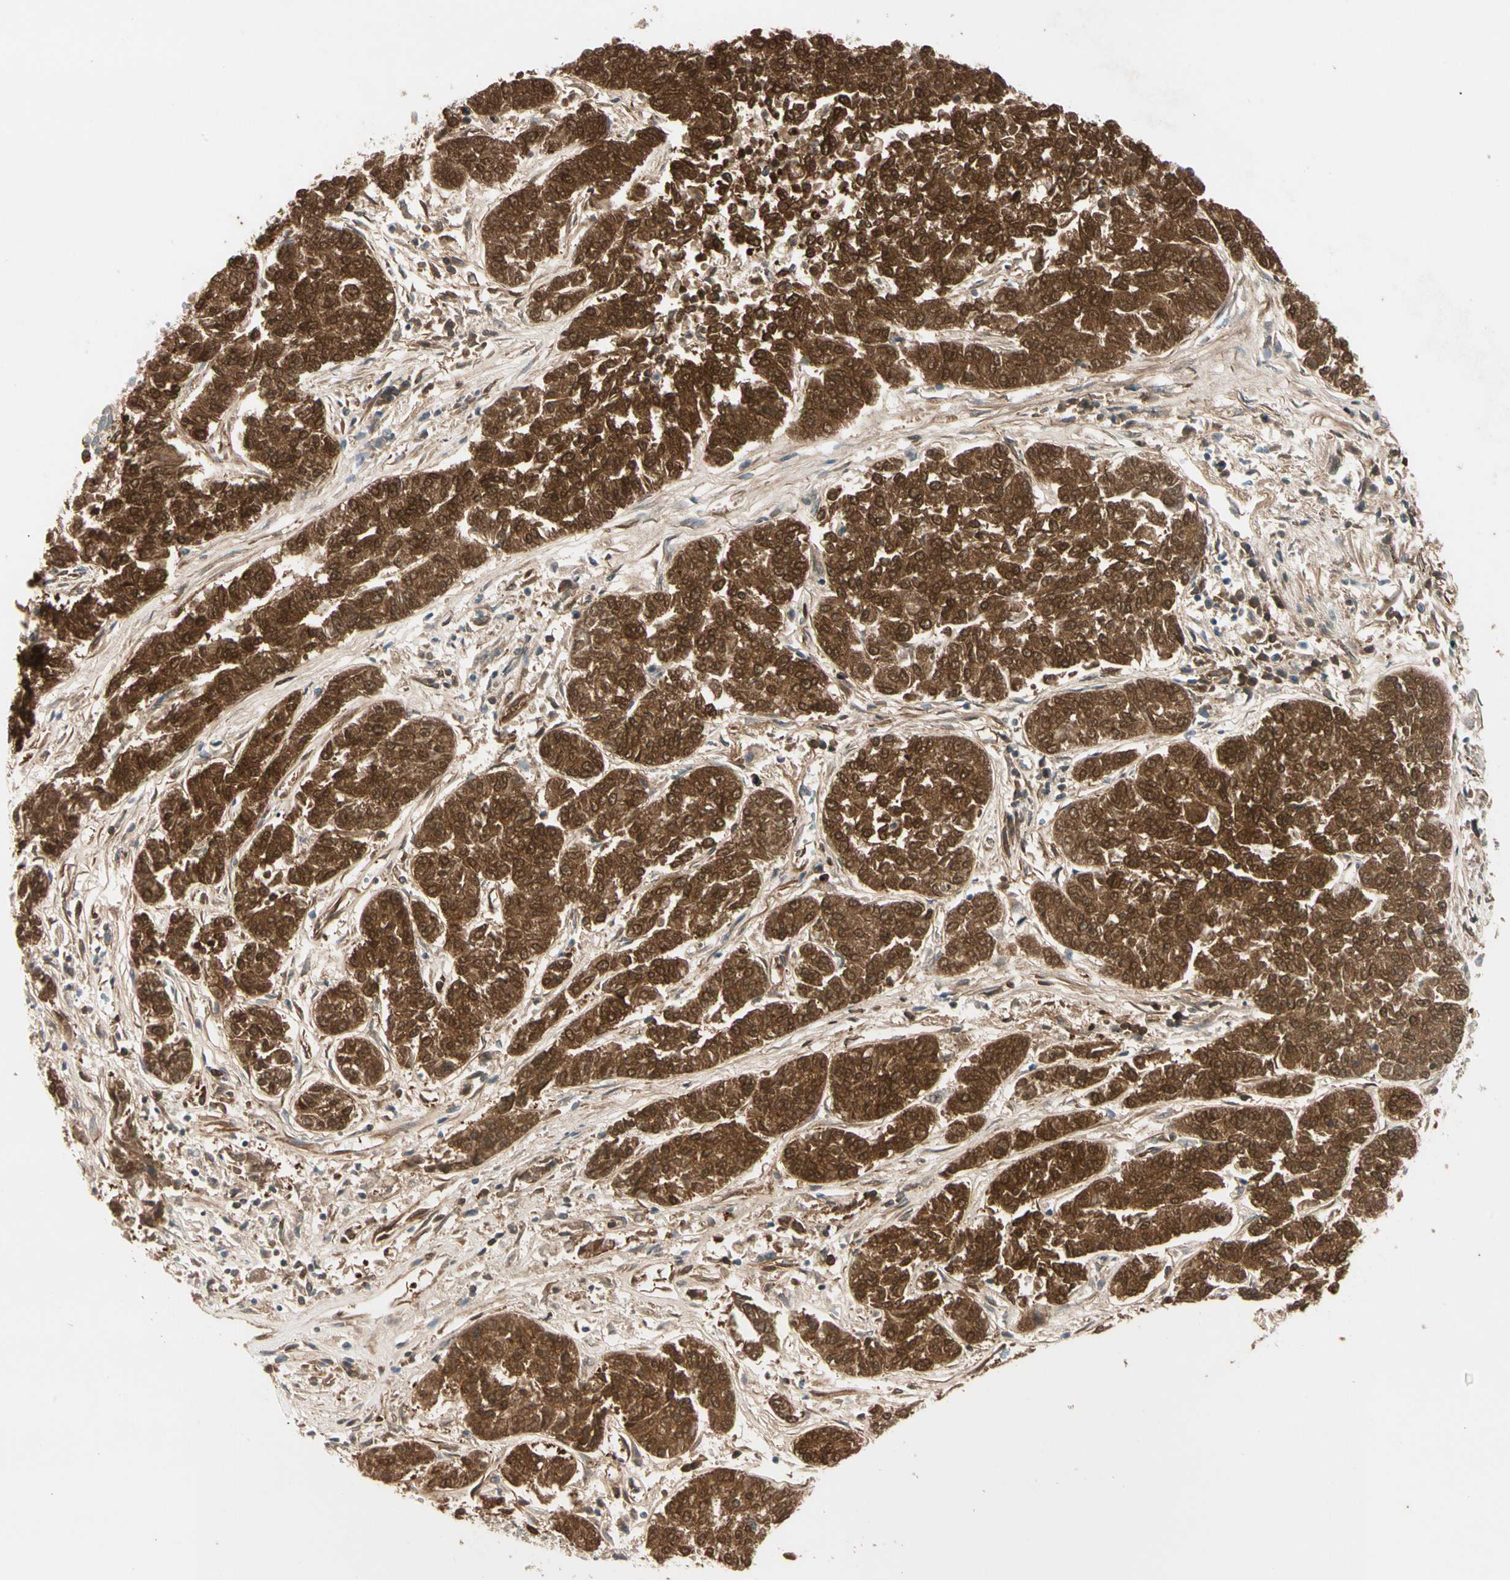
{"staining": {"intensity": "strong", "quantity": ">75%", "location": "cytoplasmic/membranous,nuclear"}, "tissue": "lung cancer", "cell_type": "Tumor cells", "image_type": "cancer", "snomed": [{"axis": "morphology", "description": "Adenocarcinoma, NOS"}, {"axis": "topography", "description": "Lung"}], "caption": "Protein analysis of lung cancer tissue reveals strong cytoplasmic/membranous and nuclear staining in approximately >75% of tumor cells.", "gene": "ROCK2", "patient": {"sex": "male", "age": 84}}